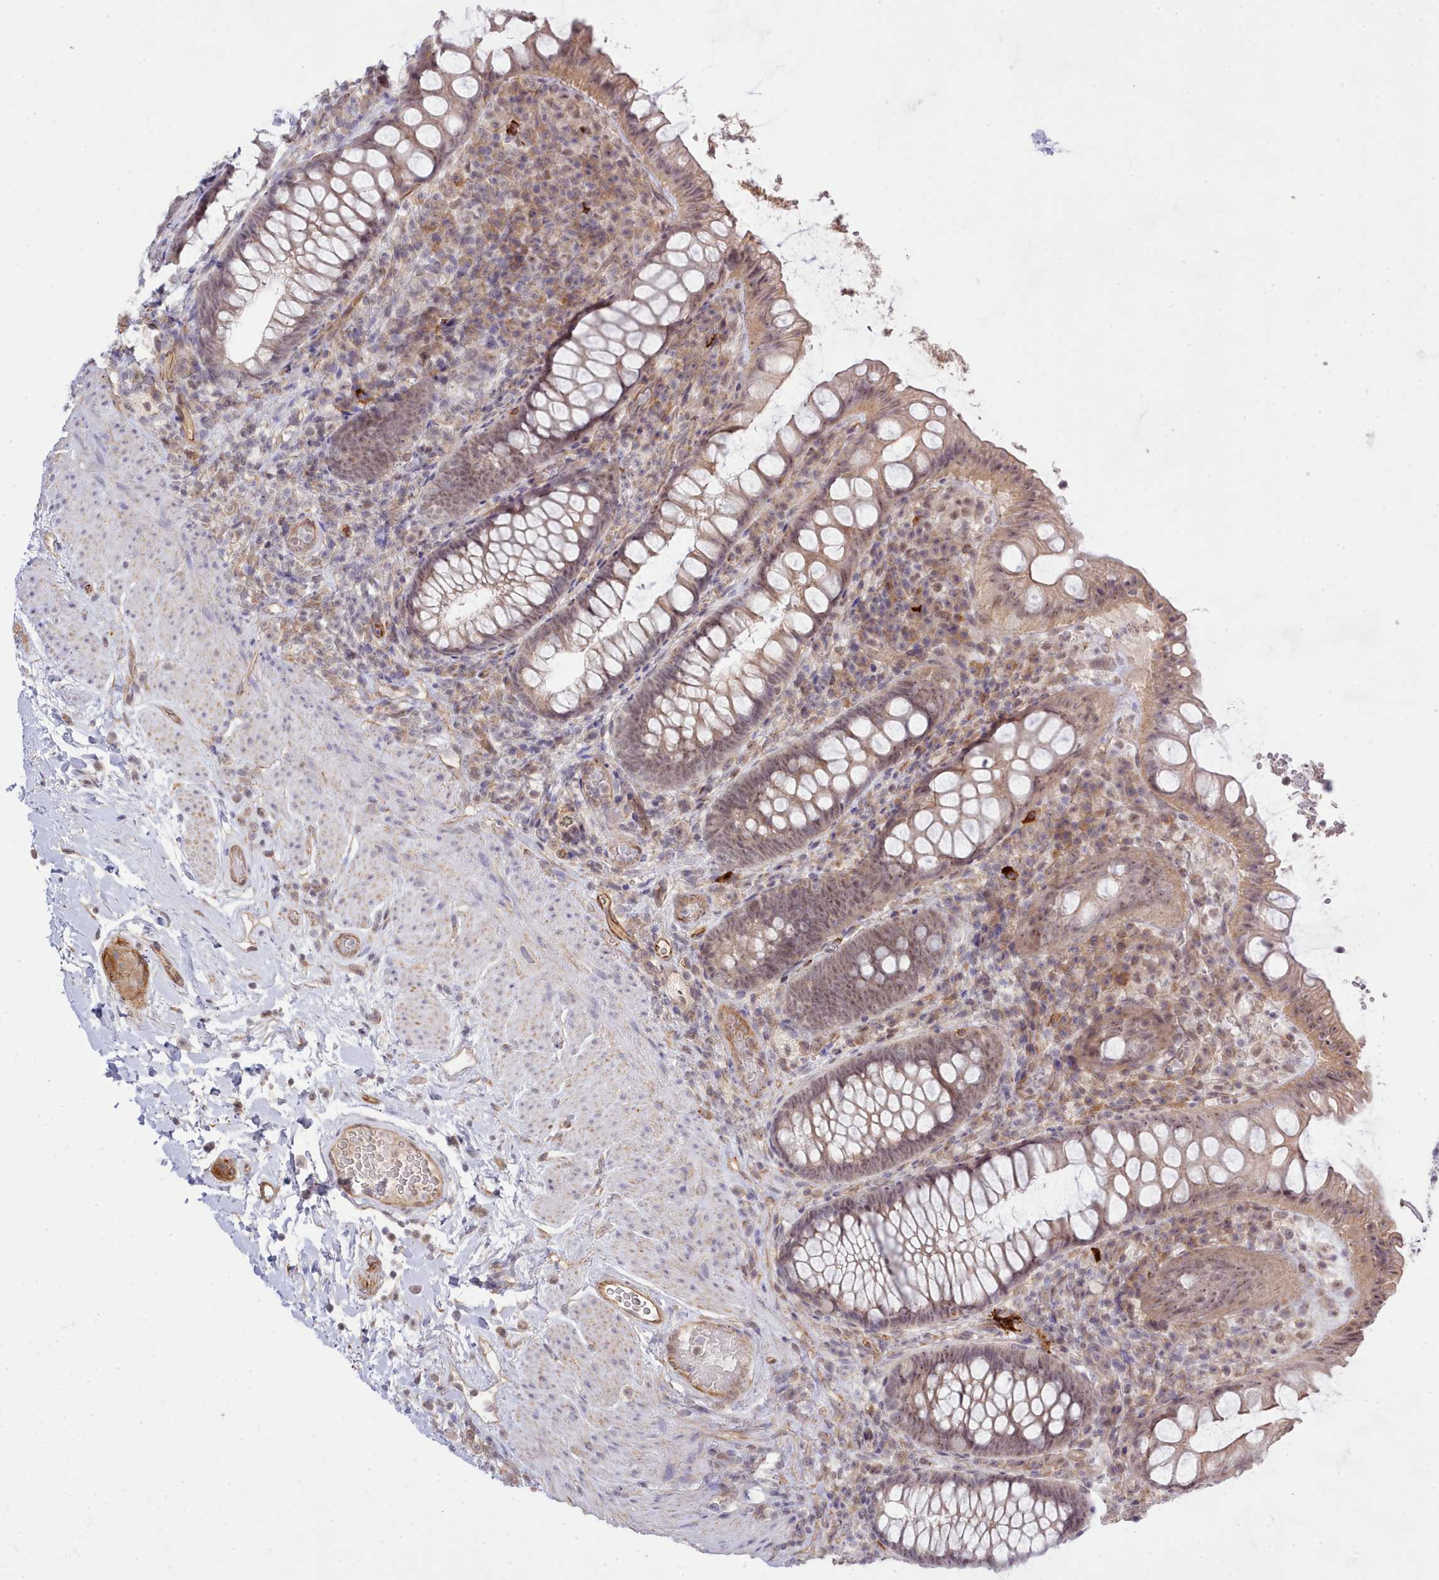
{"staining": {"intensity": "weak", "quantity": ">75%", "location": "cytoplasmic/membranous,nuclear"}, "tissue": "rectum", "cell_type": "Glandular cells", "image_type": "normal", "snomed": [{"axis": "morphology", "description": "Normal tissue, NOS"}, {"axis": "topography", "description": "Rectum"}, {"axis": "topography", "description": "Peripheral nerve tissue"}], "caption": "Immunohistochemical staining of benign rectum demonstrates weak cytoplasmic/membranous,nuclear protein positivity in approximately >75% of glandular cells. The protein is stained brown, and the nuclei are stained in blue (DAB (3,3'-diaminobenzidine) IHC with brightfield microscopy, high magnification).", "gene": "ZC3H13", "patient": {"sex": "female", "age": 69}}